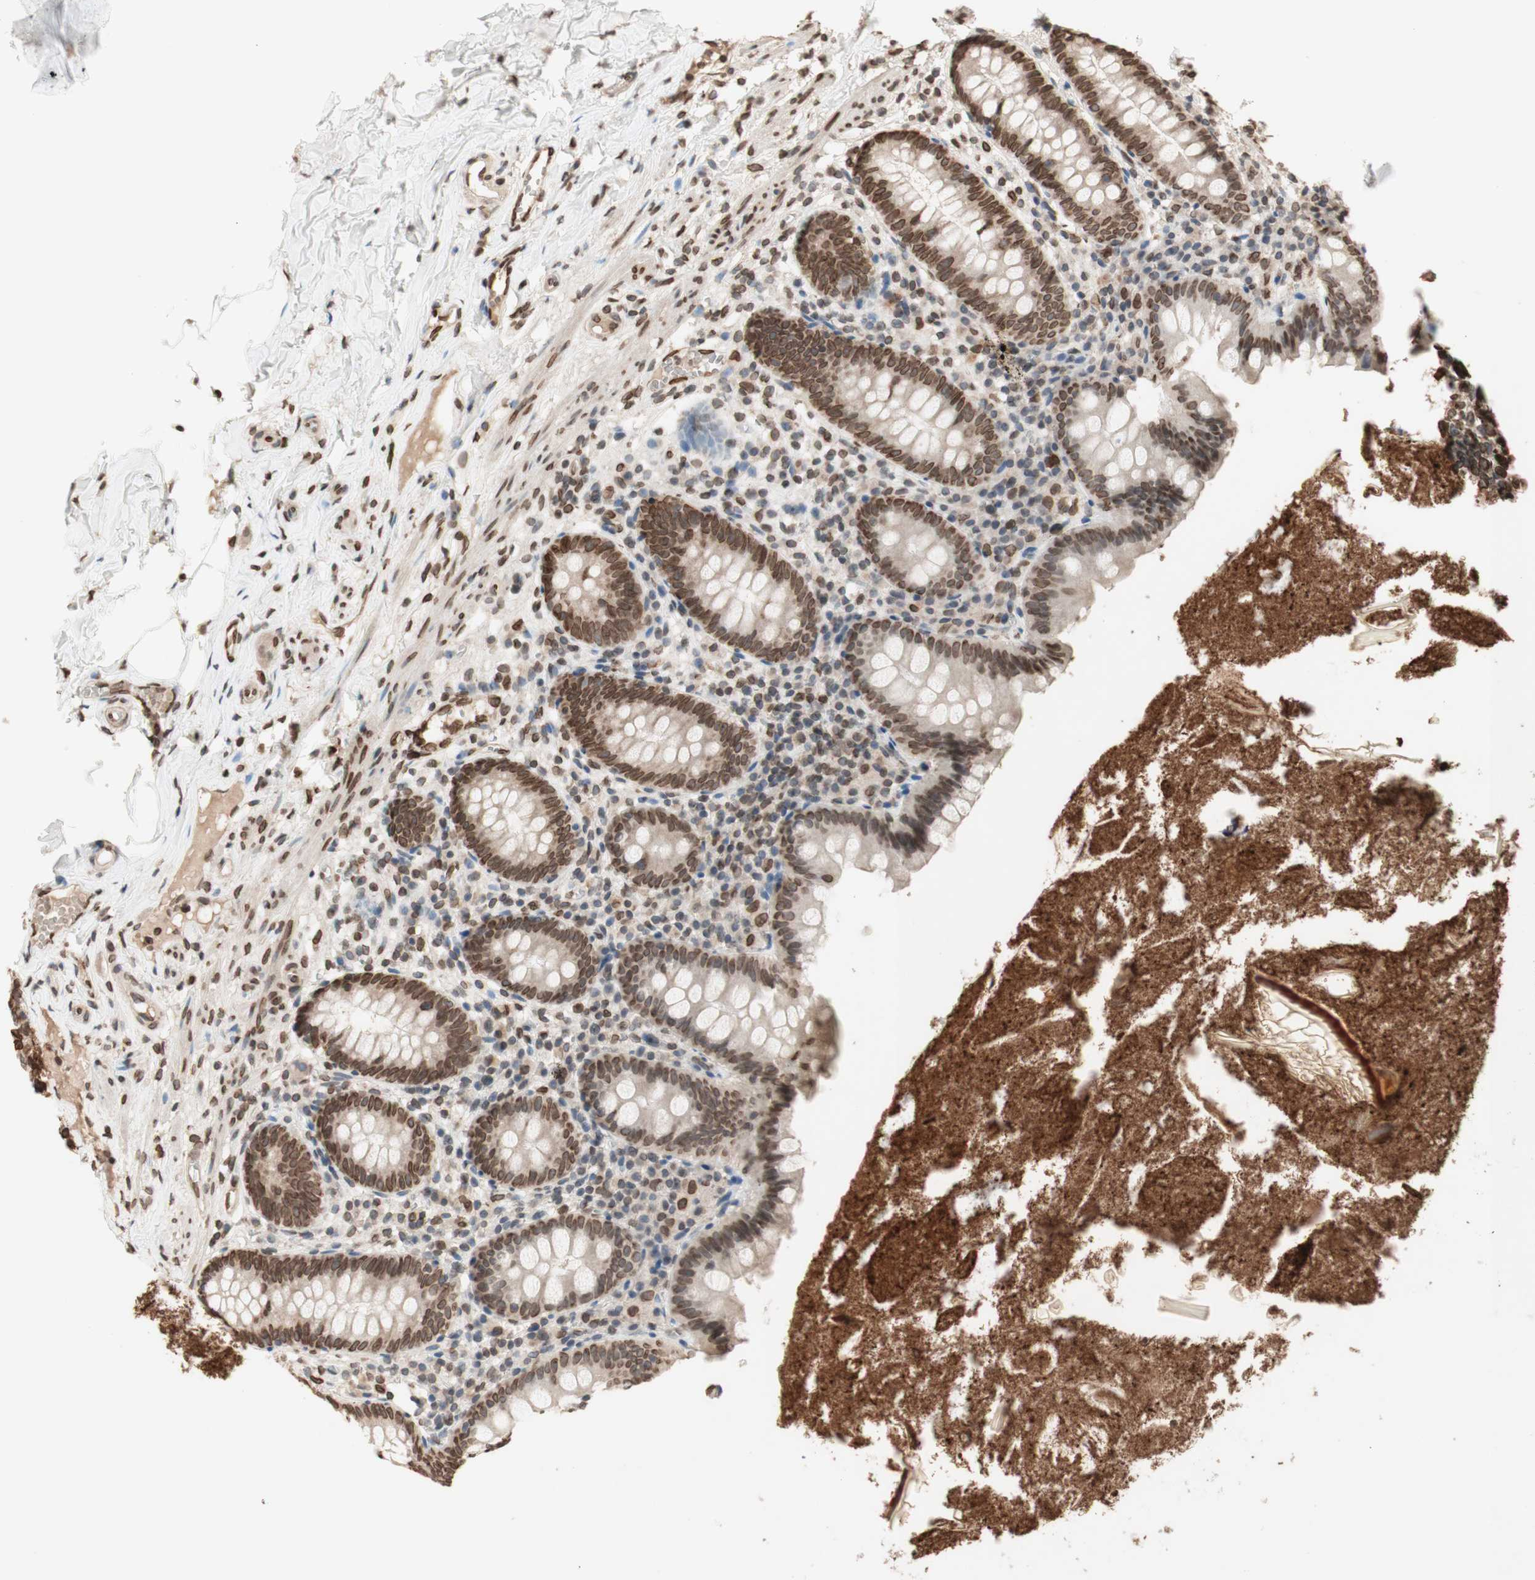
{"staining": {"intensity": "moderate", "quantity": ">75%", "location": "cytoplasmic/membranous,nuclear"}, "tissue": "appendix", "cell_type": "Glandular cells", "image_type": "normal", "snomed": [{"axis": "morphology", "description": "Normal tissue, NOS"}, {"axis": "topography", "description": "Appendix"}], "caption": "A high-resolution image shows immunohistochemistry (IHC) staining of unremarkable appendix, which displays moderate cytoplasmic/membranous,nuclear positivity in about >75% of glandular cells. Nuclei are stained in blue.", "gene": "TMPO", "patient": {"sex": "male", "age": 52}}